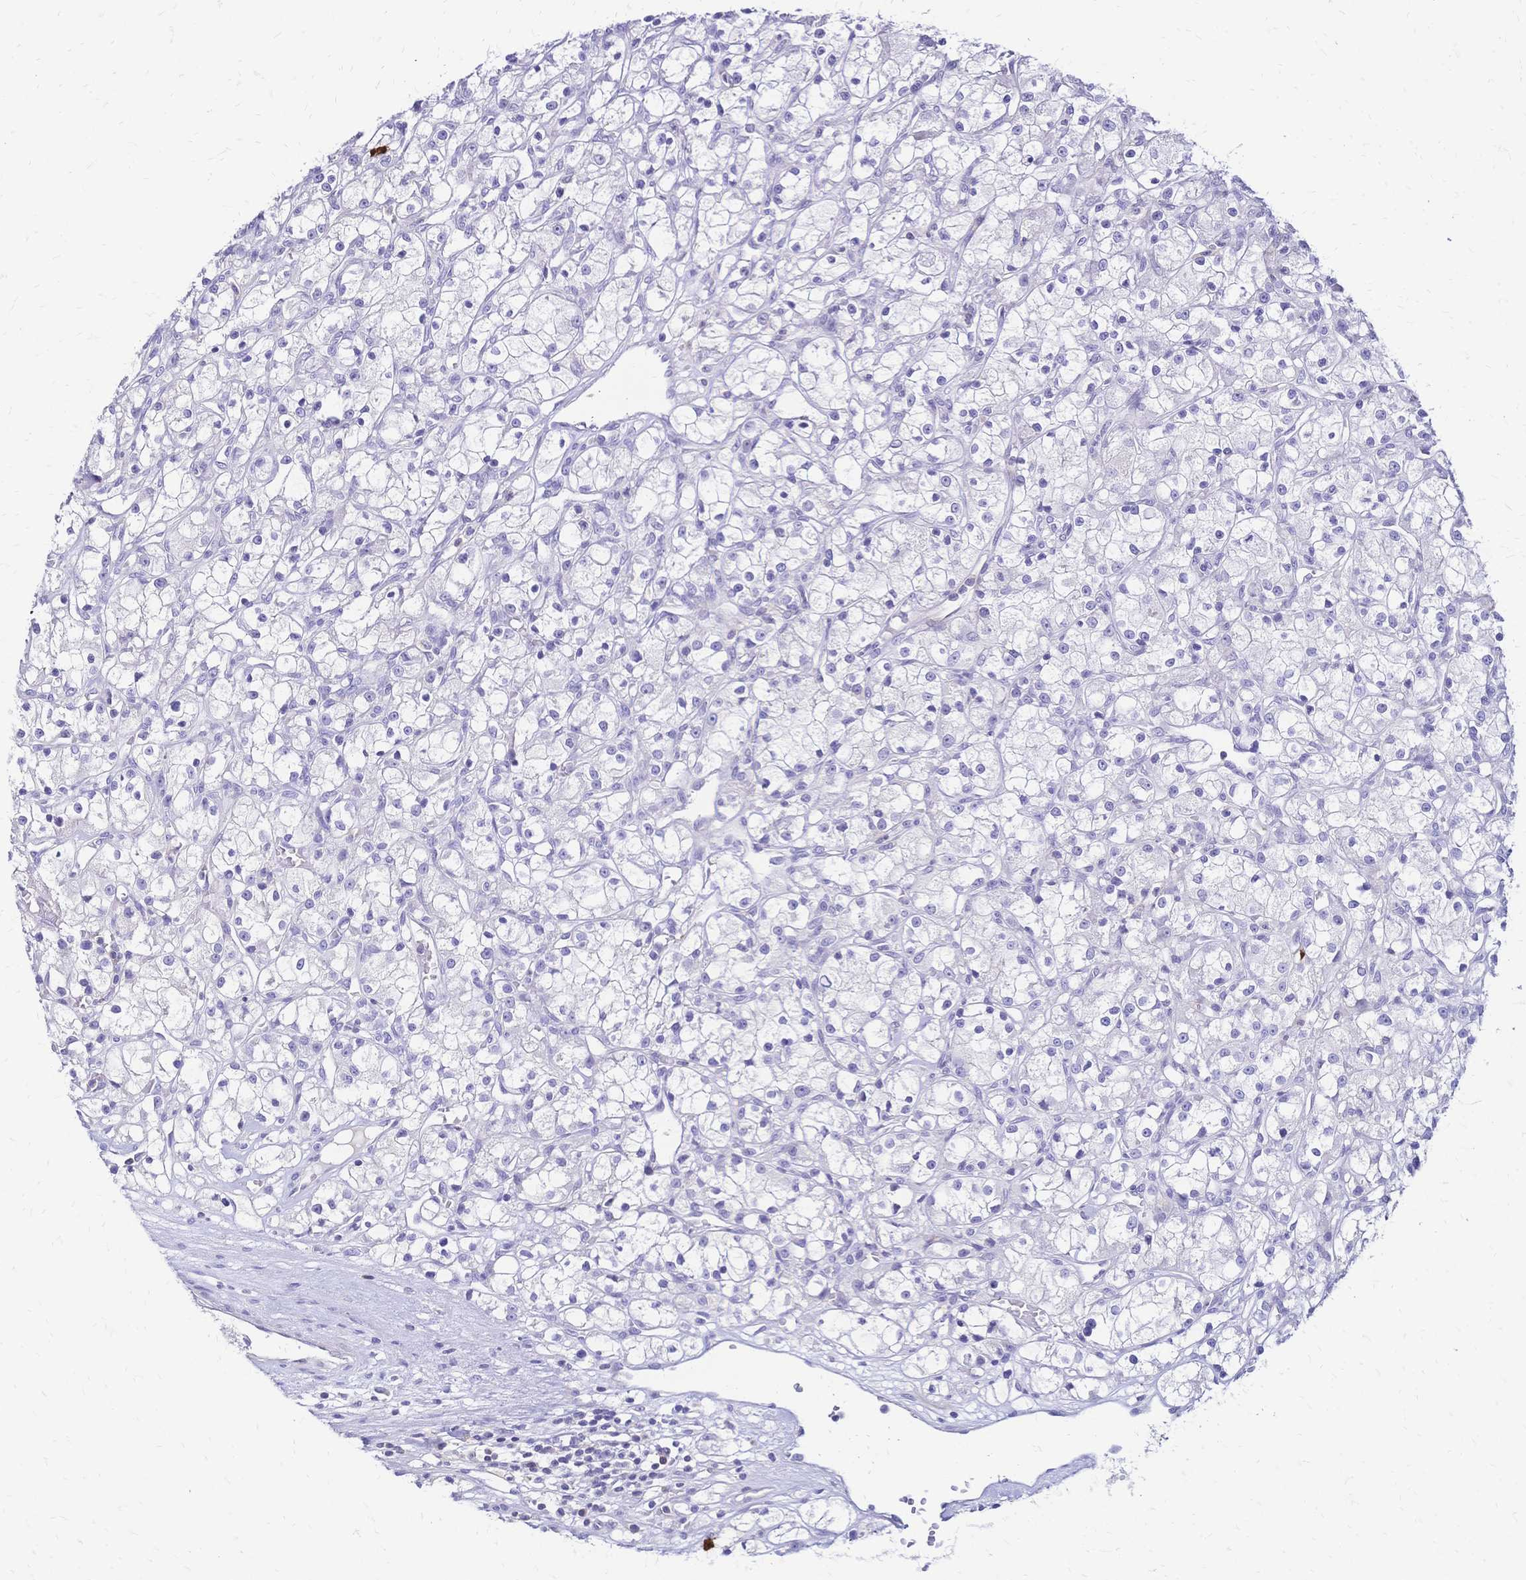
{"staining": {"intensity": "negative", "quantity": "none", "location": "none"}, "tissue": "renal cancer", "cell_type": "Tumor cells", "image_type": "cancer", "snomed": [{"axis": "morphology", "description": "Adenocarcinoma, NOS"}, {"axis": "topography", "description": "Kidney"}], "caption": "Renal adenocarcinoma was stained to show a protein in brown. There is no significant positivity in tumor cells. Brightfield microscopy of immunohistochemistry (IHC) stained with DAB (brown) and hematoxylin (blue), captured at high magnification.", "gene": "IL2RA", "patient": {"sex": "female", "age": 59}}